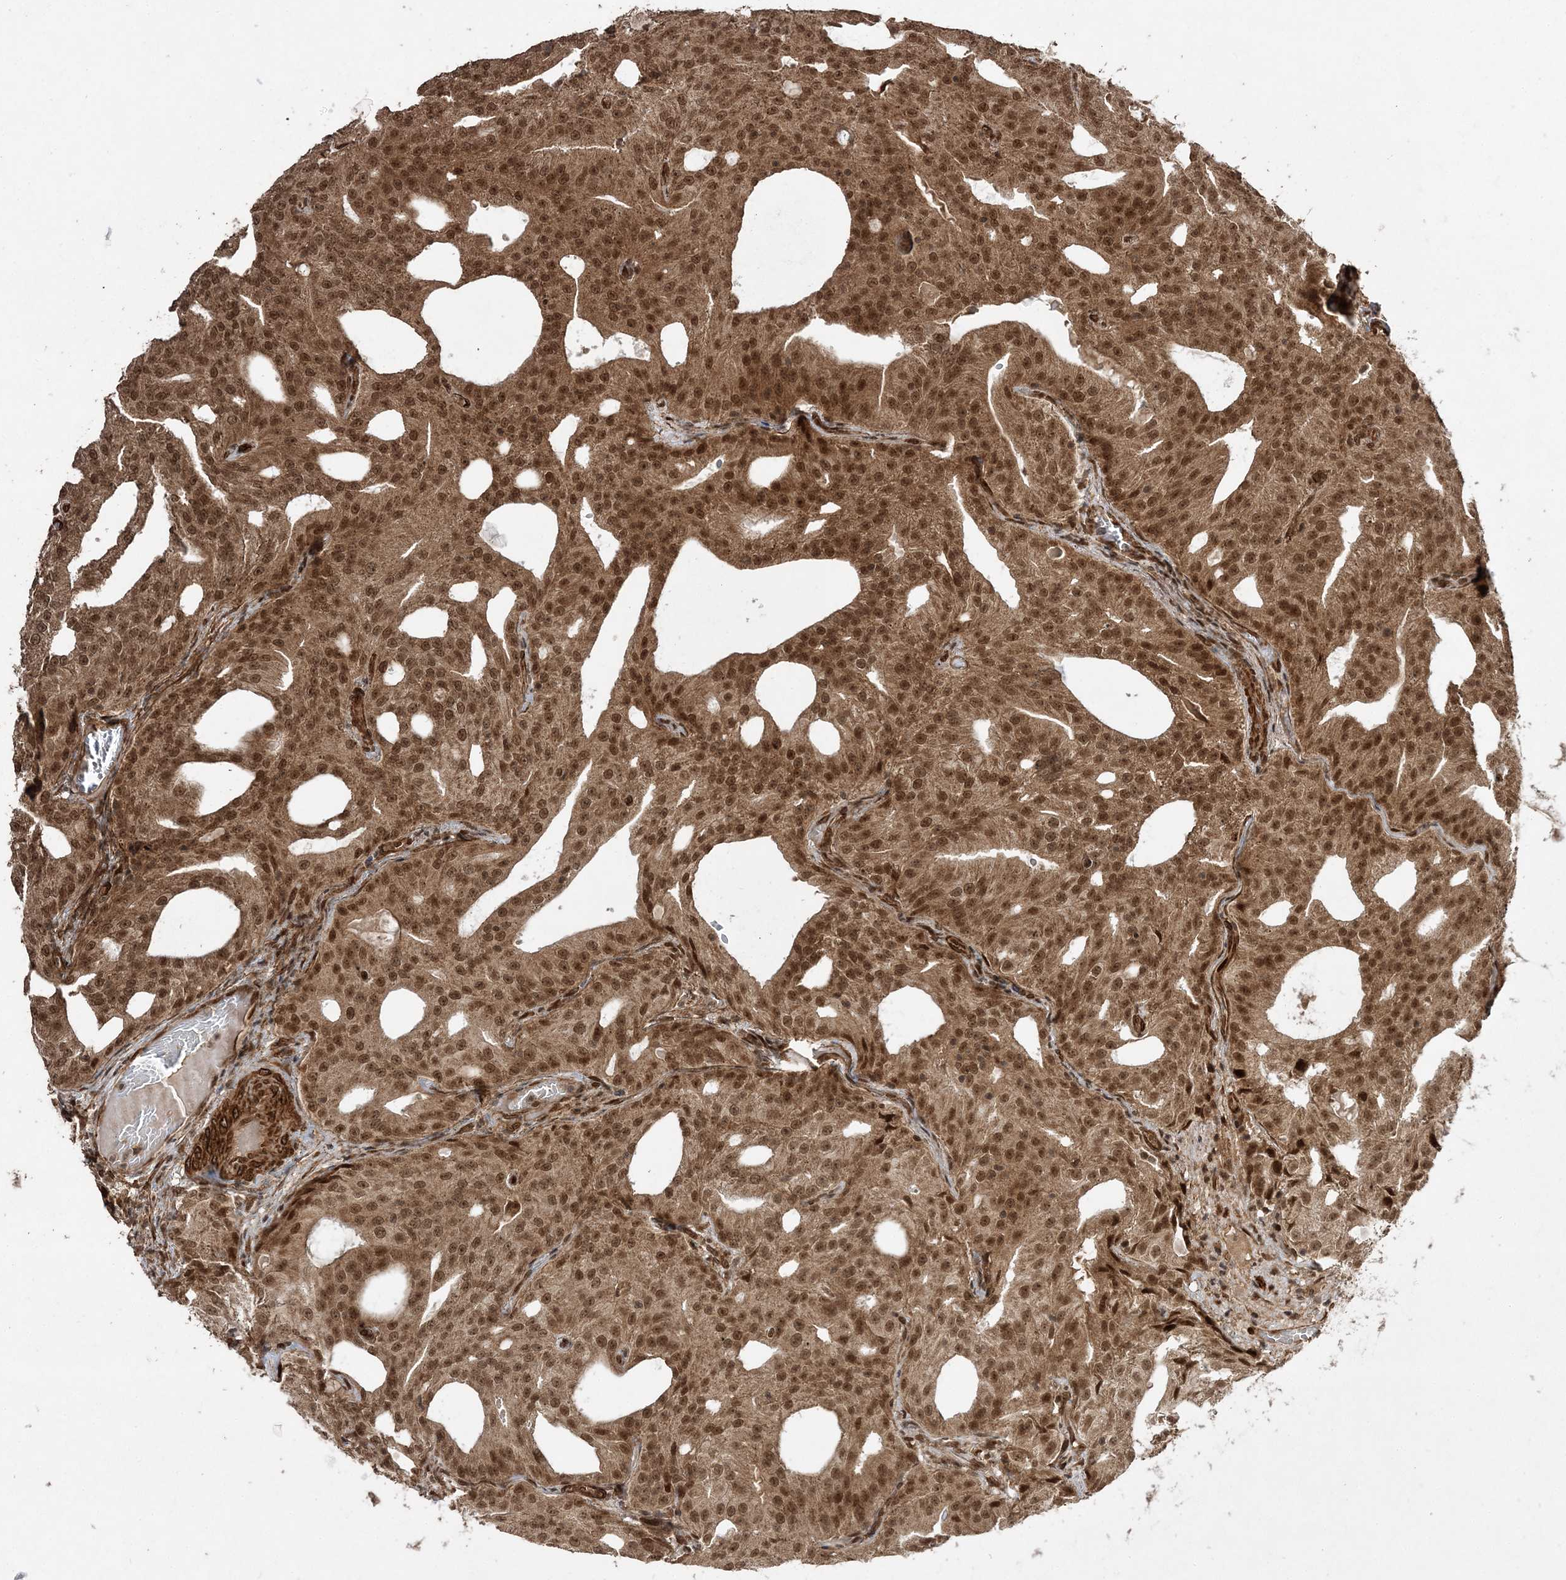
{"staining": {"intensity": "moderate", "quantity": ">75%", "location": "cytoplasmic/membranous,nuclear"}, "tissue": "prostate cancer", "cell_type": "Tumor cells", "image_type": "cancer", "snomed": [{"axis": "morphology", "description": "Adenocarcinoma, Low grade"}, {"axis": "topography", "description": "Prostate"}], "caption": "A brown stain labels moderate cytoplasmic/membranous and nuclear expression of a protein in human prostate cancer (adenocarcinoma (low-grade)) tumor cells.", "gene": "ETAA1", "patient": {"sex": "male", "age": 88}}